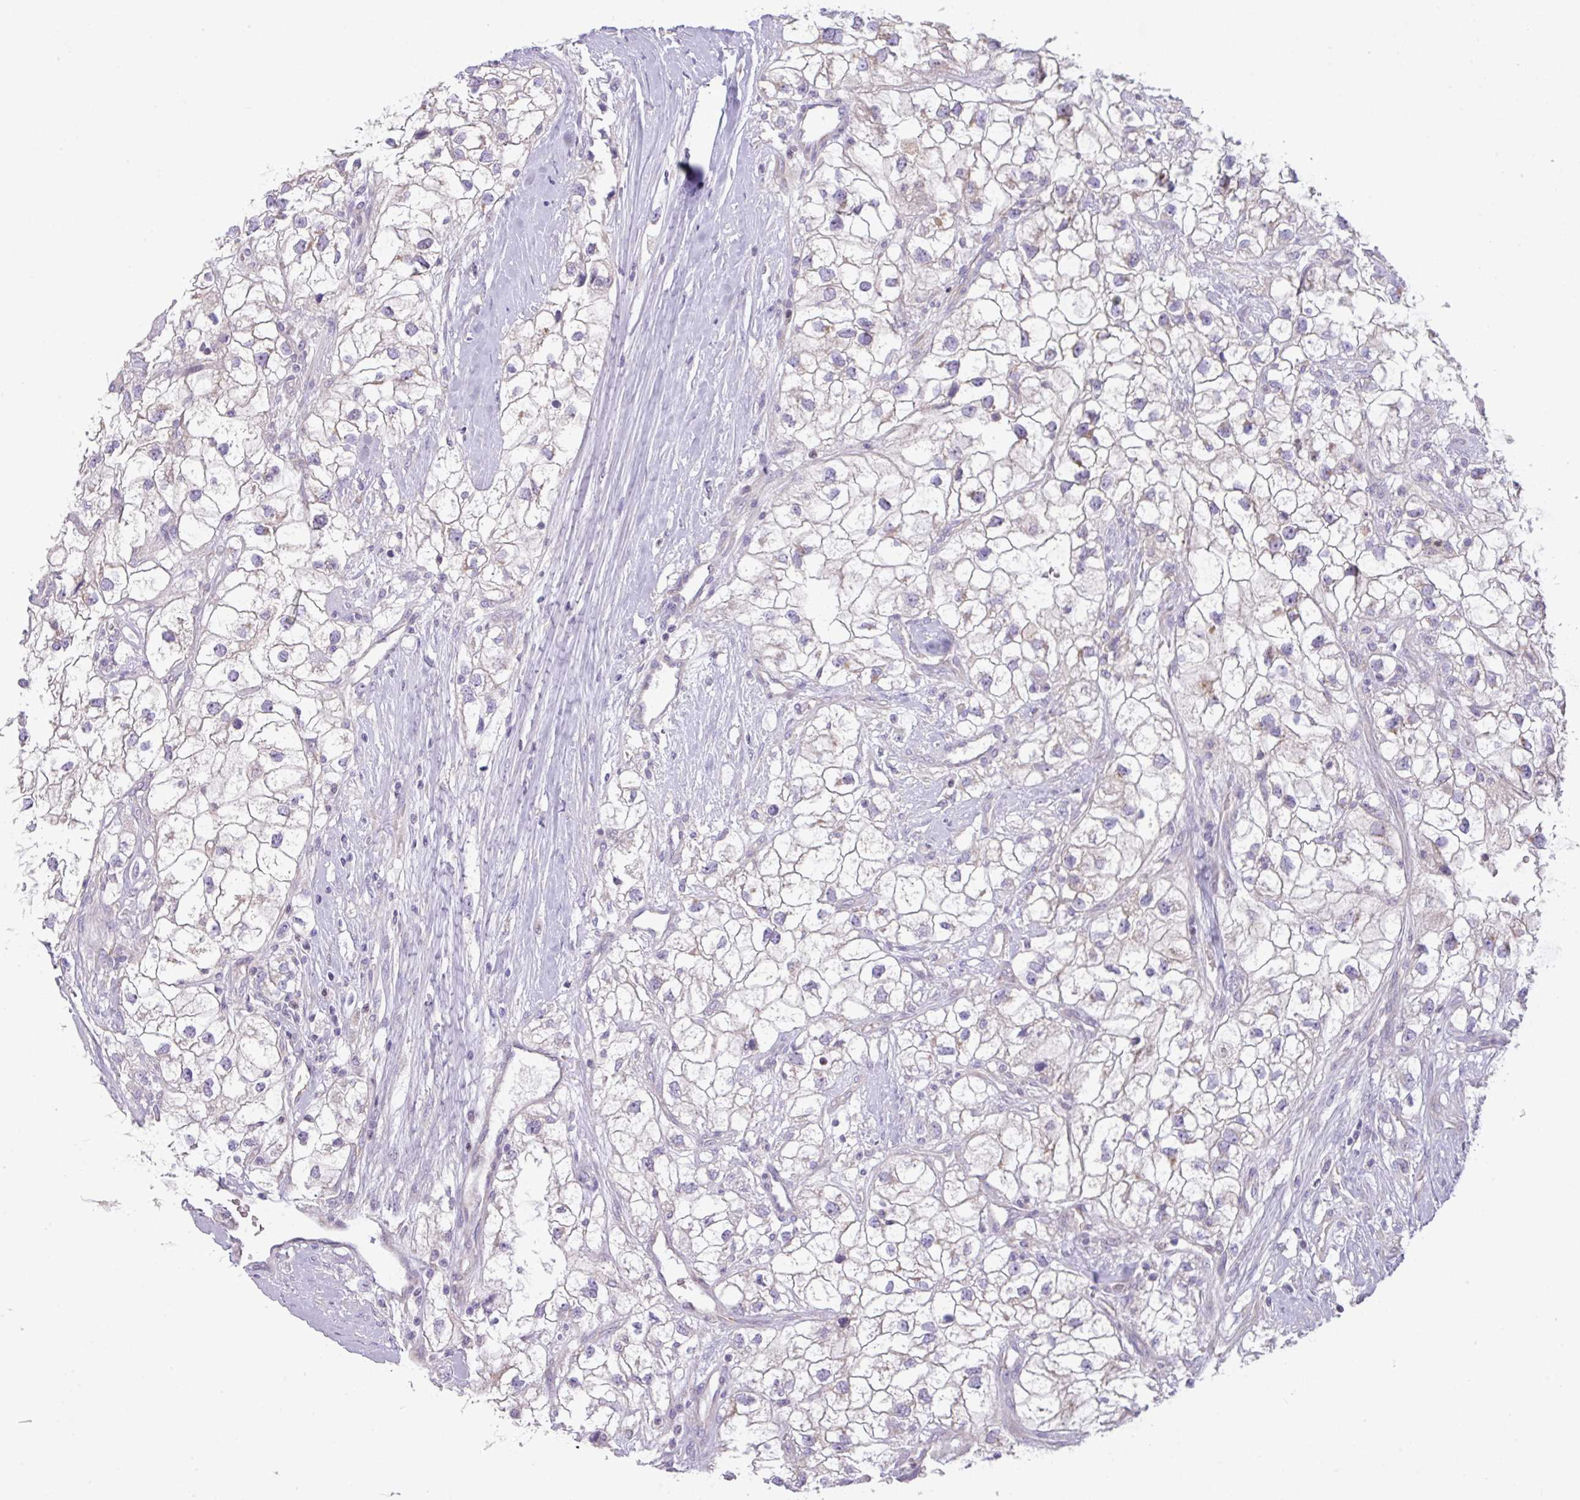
{"staining": {"intensity": "negative", "quantity": "none", "location": "none"}, "tissue": "renal cancer", "cell_type": "Tumor cells", "image_type": "cancer", "snomed": [{"axis": "morphology", "description": "Adenocarcinoma, NOS"}, {"axis": "topography", "description": "Kidney"}], "caption": "Immunohistochemistry (IHC) histopathology image of adenocarcinoma (renal) stained for a protein (brown), which reveals no expression in tumor cells.", "gene": "ZNF394", "patient": {"sex": "male", "age": 59}}